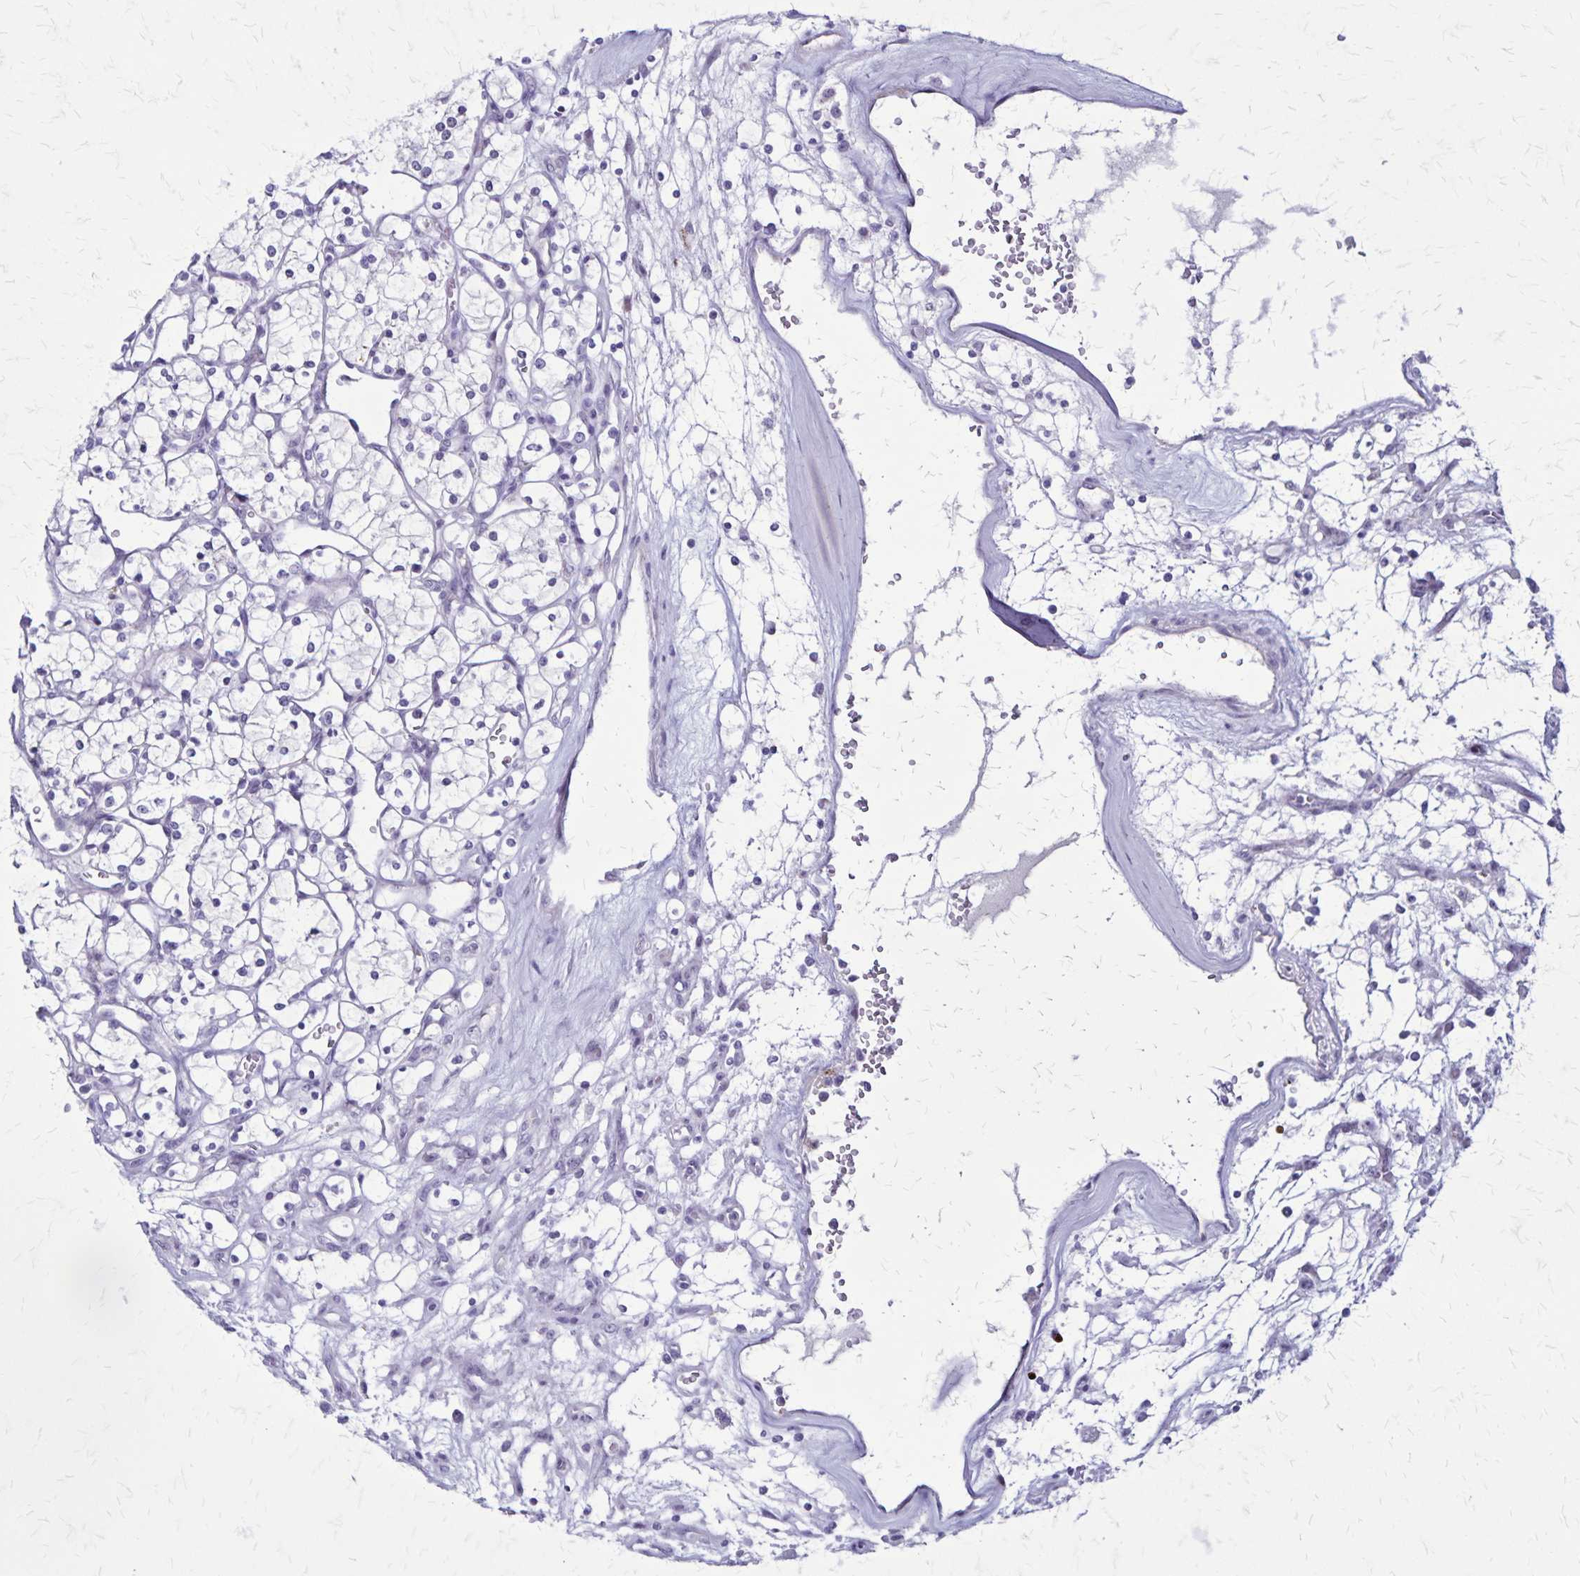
{"staining": {"intensity": "negative", "quantity": "none", "location": "none"}, "tissue": "renal cancer", "cell_type": "Tumor cells", "image_type": "cancer", "snomed": [{"axis": "morphology", "description": "Adenocarcinoma, NOS"}, {"axis": "topography", "description": "Kidney"}], "caption": "High power microscopy image of an IHC photomicrograph of renal cancer (adenocarcinoma), revealing no significant expression in tumor cells.", "gene": "OR51B5", "patient": {"sex": "female", "age": 69}}